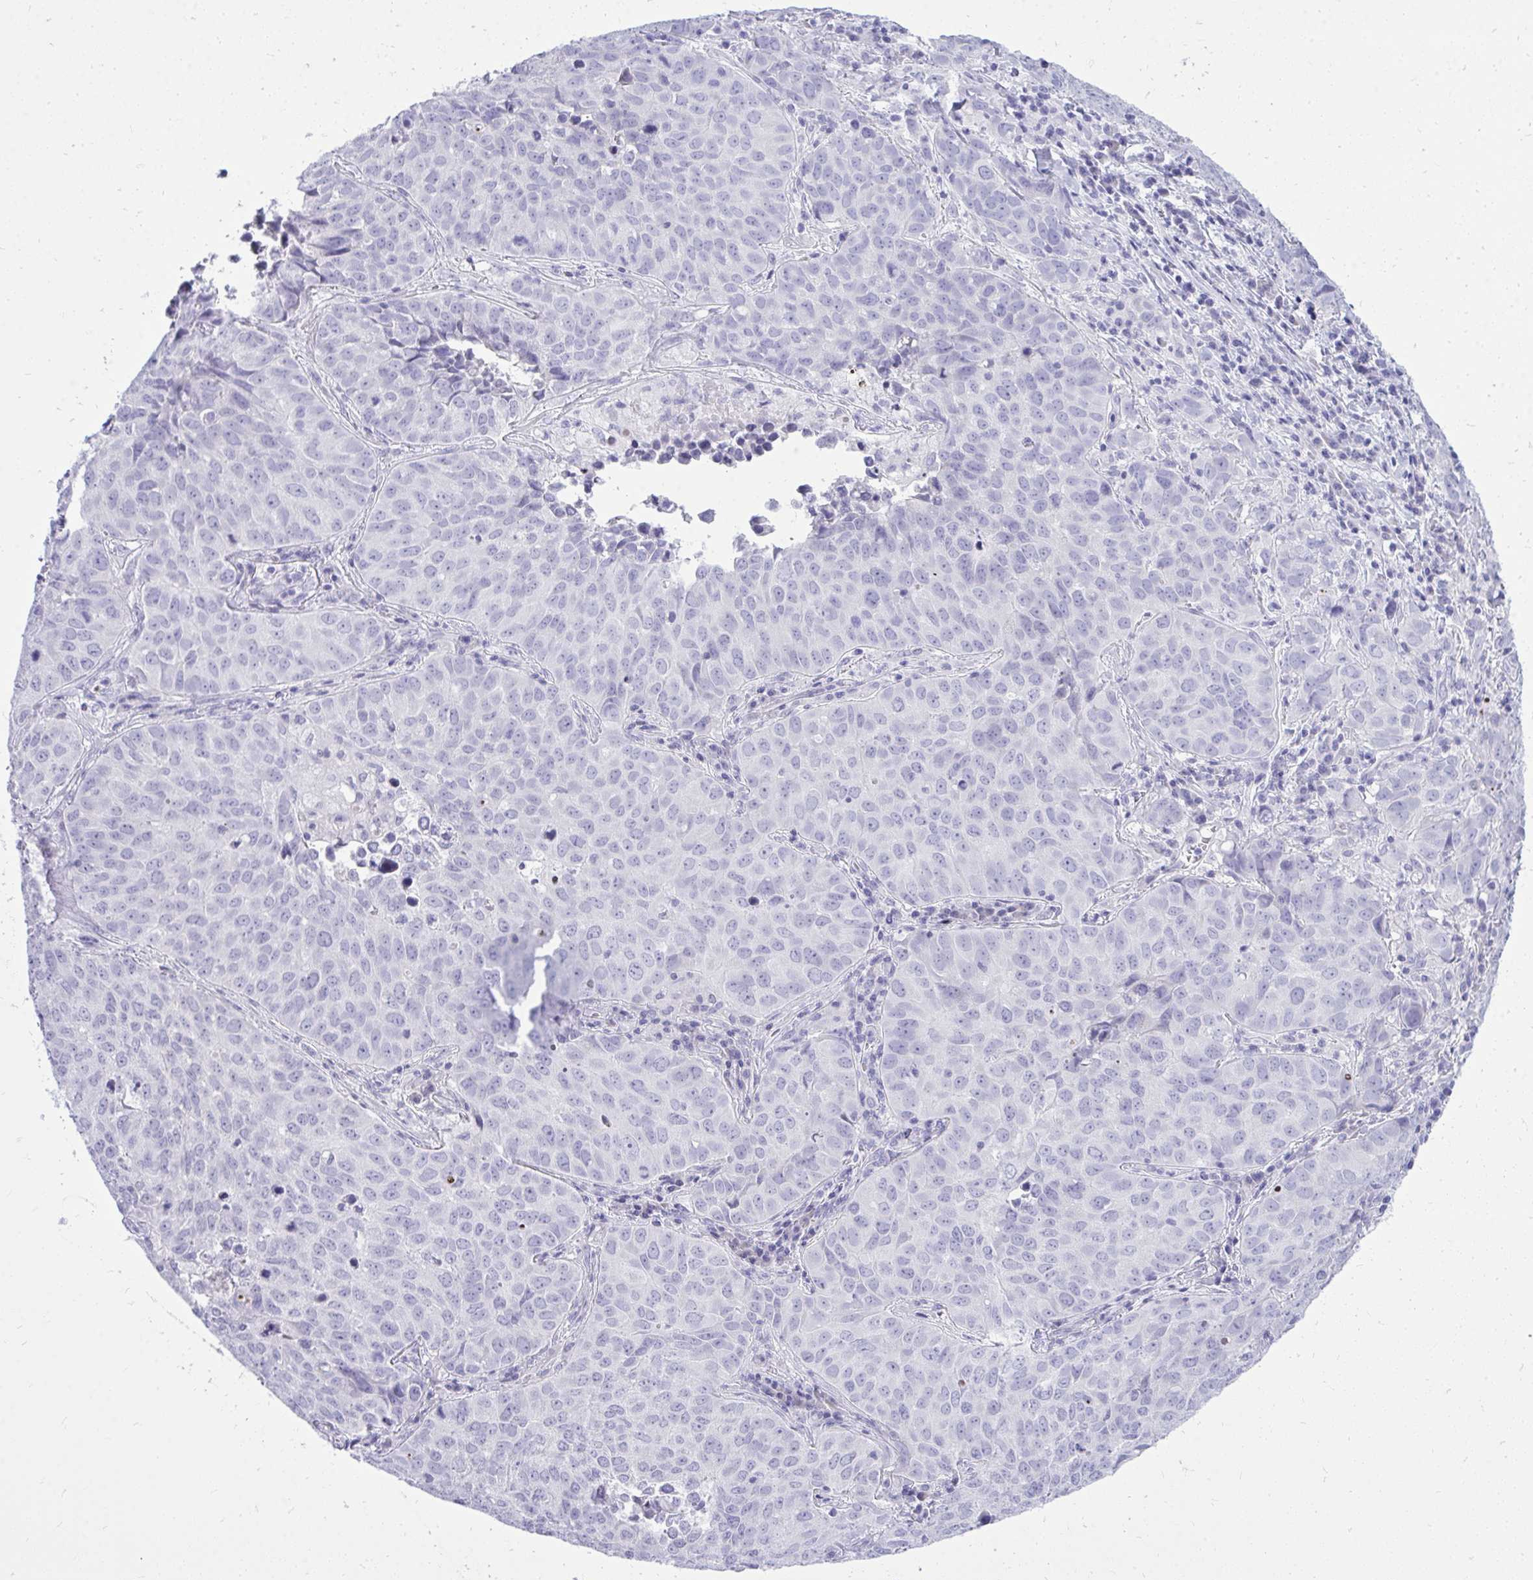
{"staining": {"intensity": "negative", "quantity": "none", "location": "none"}, "tissue": "lung cancer", "cell_type": "Tumor cells", "image_type": "cancer", "snomed": [{"axis": "morphology", "description": "Adenocarcinoma, NOS"}, {"axis": "topography", "description": "Lung"}], "caption": "Immunohistochemistry (IHC) image of neoplastic tissue: human lung cancer stained with DAB (3,3'-diaminobenzidine) shows no significant protein expression in tumor cells.", "gene": "GABRA1", "patient": {"sex": "female", "age": 50}}